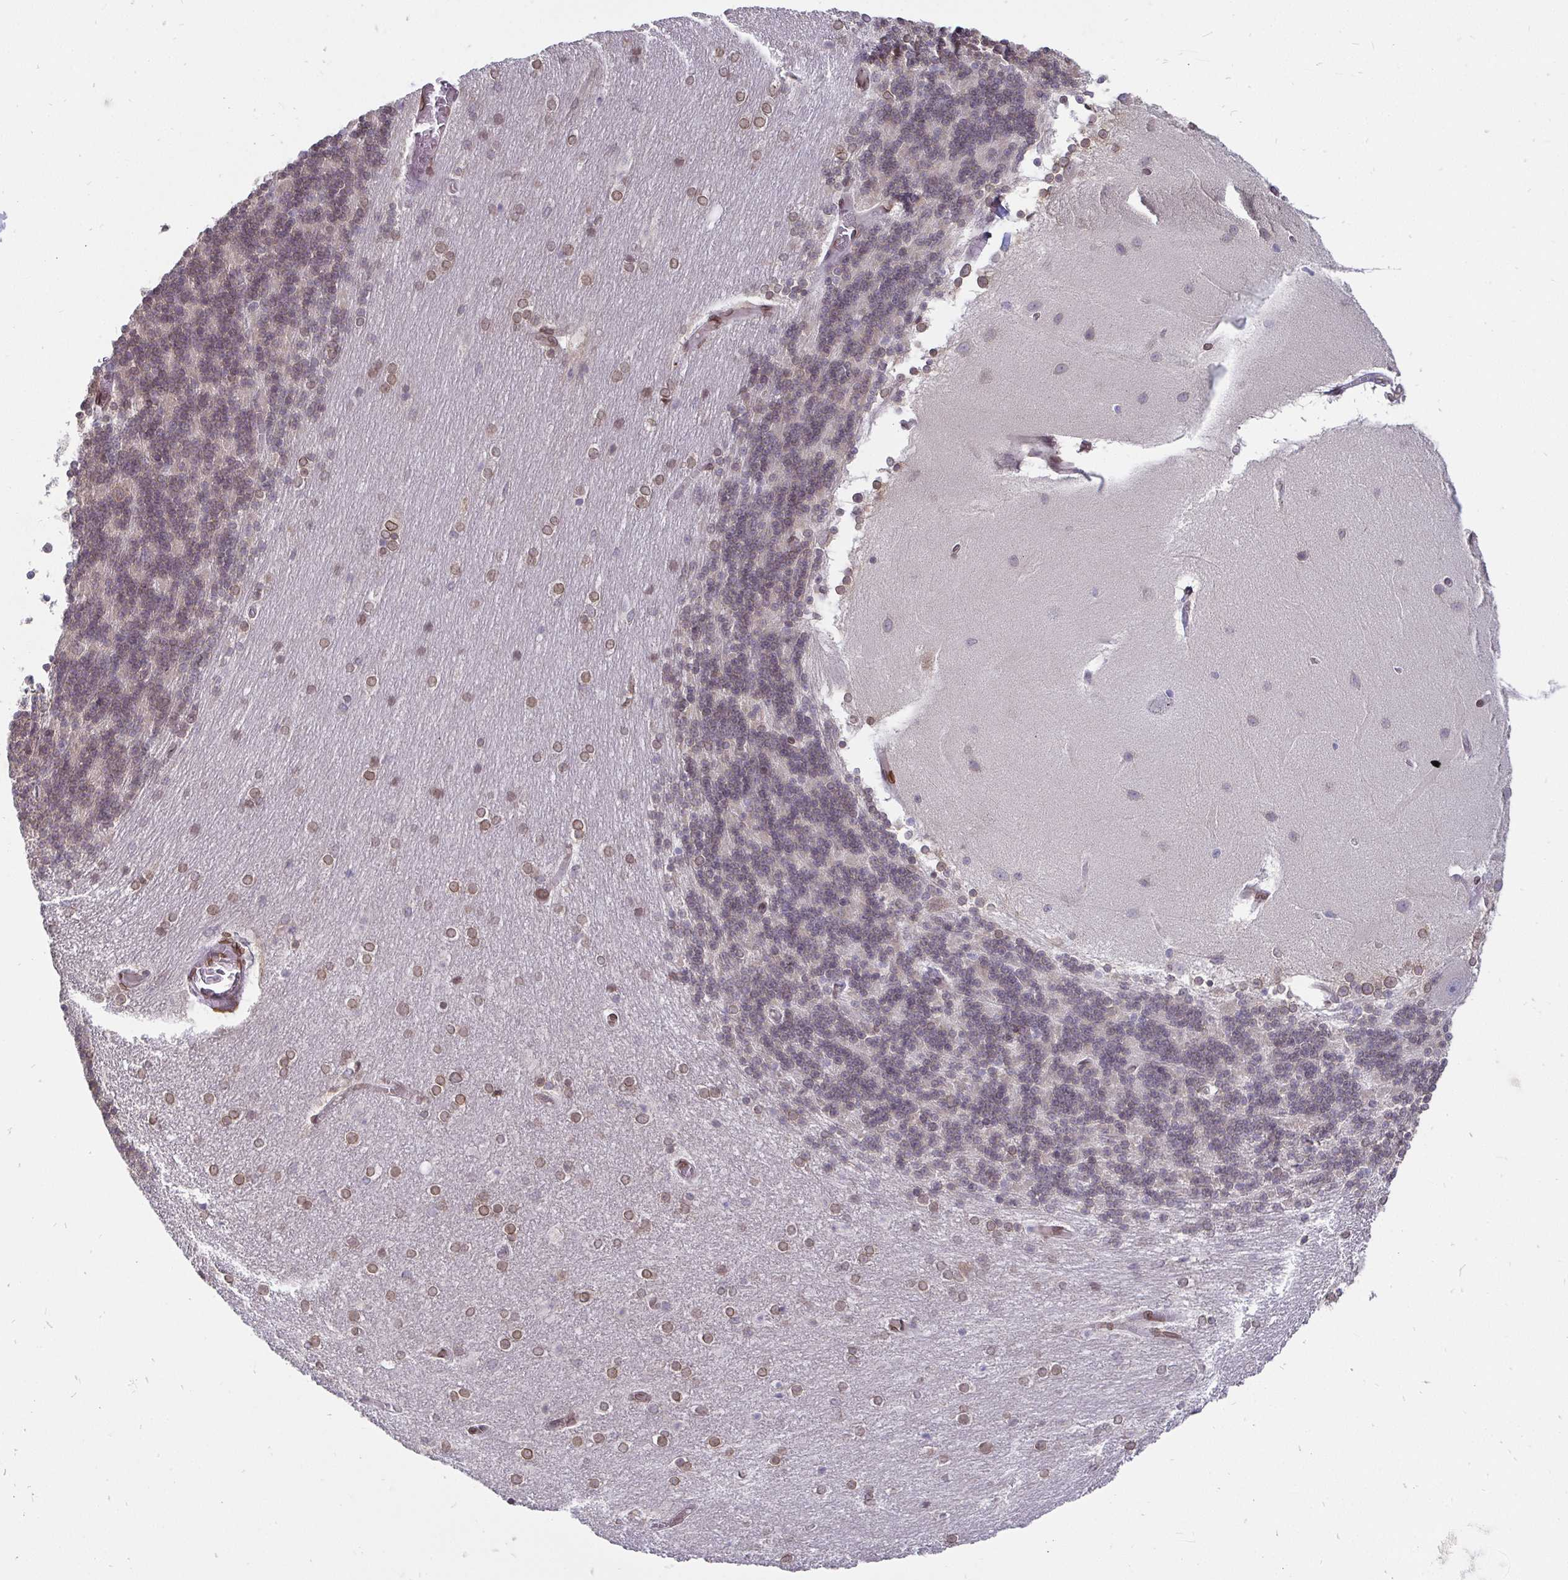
{"staining": {"intensity": "weak", "quantity": "<25%", "location": "cytoplasmic/membranous,nuclear"}, "tissue": "cerebellum", "cell_type": "Cells in granular layer", "image_type": "normal", "snomed": [{"axis": "morphology", "description": "Normal tissue, NOS"}, {"axis": "topography", "description": "Cerebellum"}], "caption": "A high-resolution image shows immunohistochemistry (IHC) staining of normal cerebellum, which exhibits no significant staining in cells in granular layer. (Immunohistochemistry, brightfield microscopy, high magnification).", "gene": "EMD", "patient": {"sex": "female", "age": 54}}